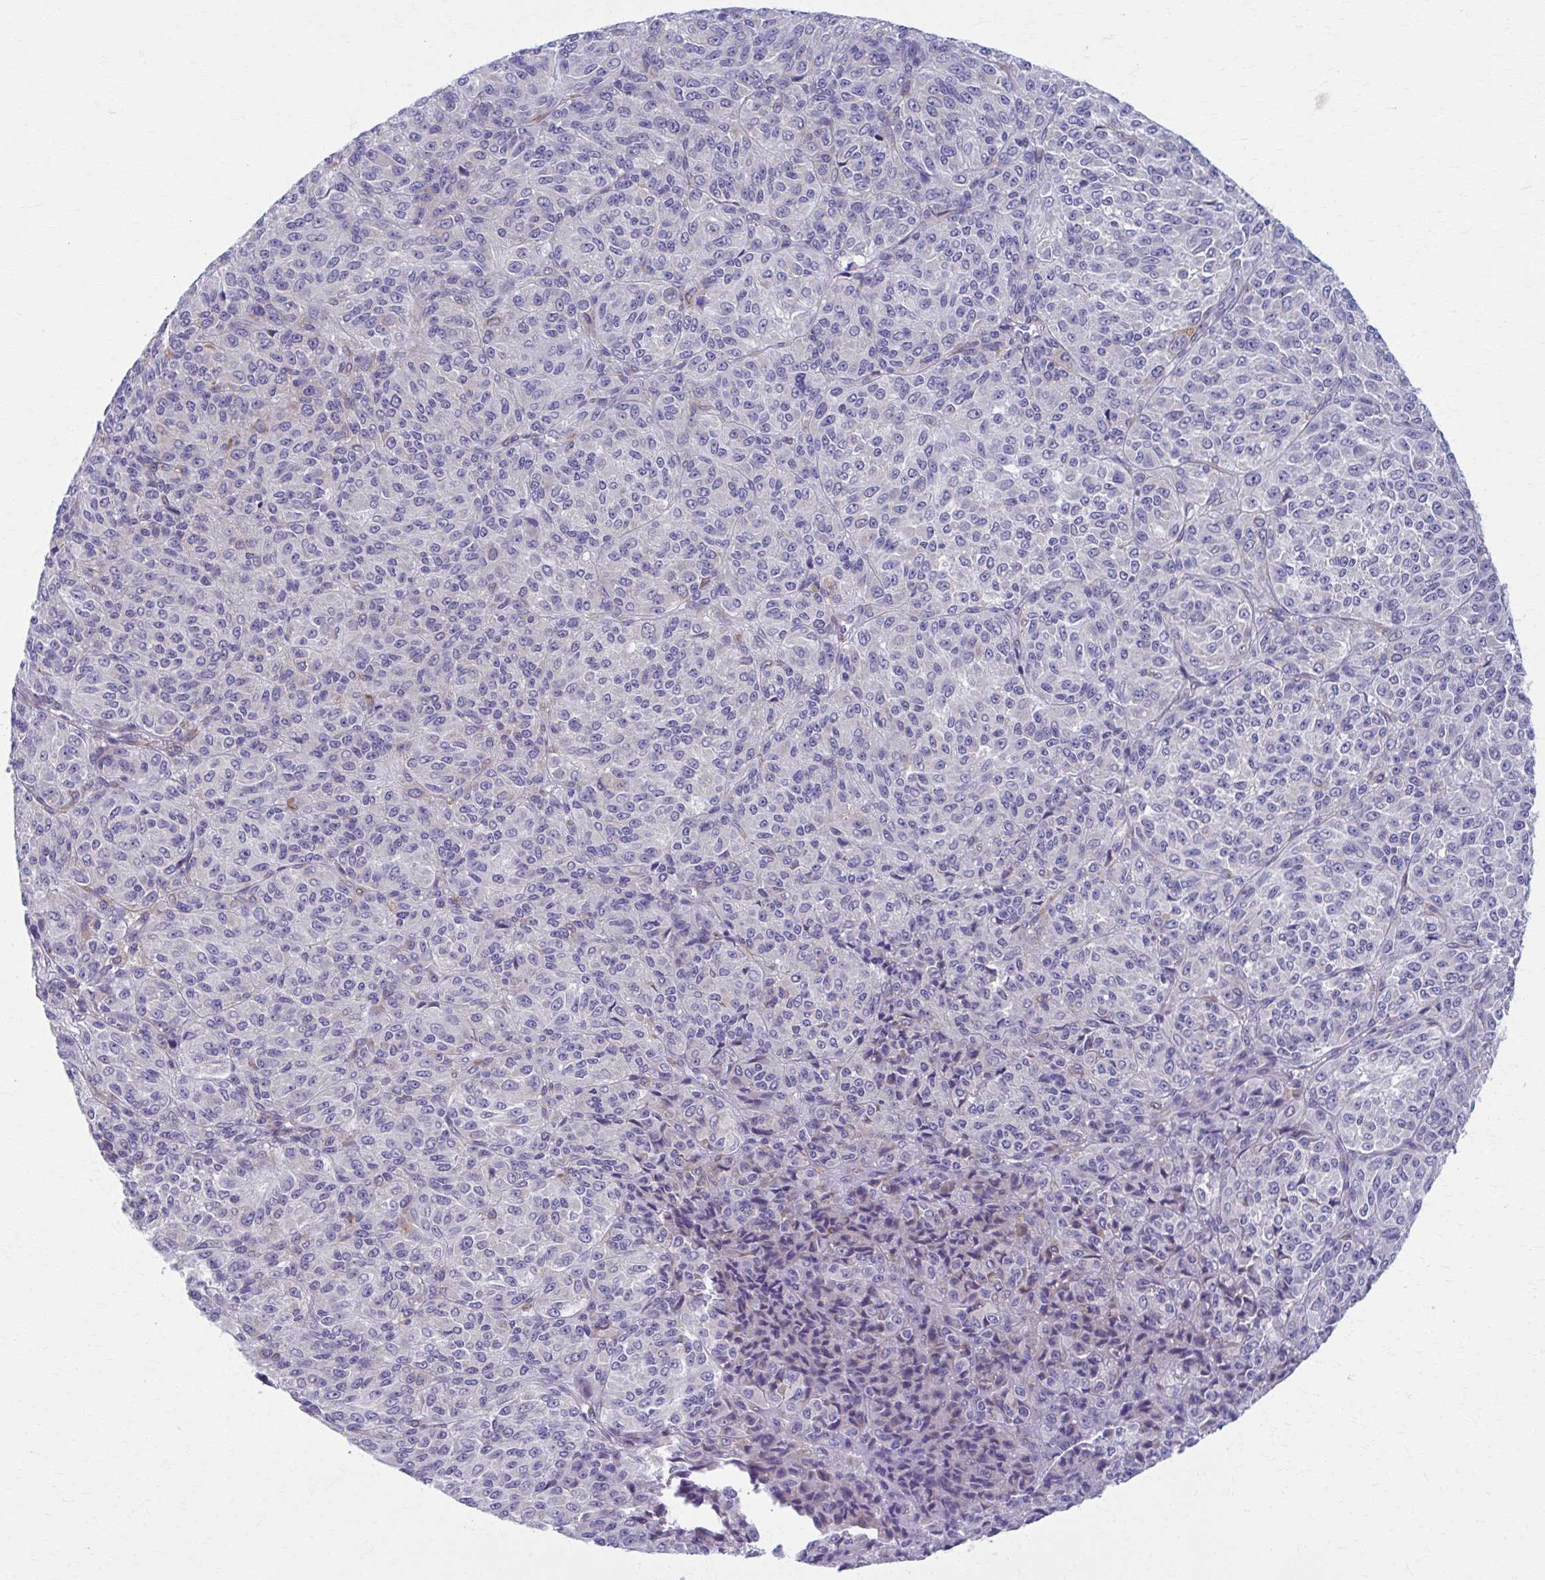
{"staining": {"intensity": "negative", "quantity": "none", "location": "none"}, "tissue": "melanoma", "cell_type": "Tumor cells", "image_type": "cancer", "snomed": [{"axis": "morphology", "description": "Malignant melanoma, Metastatic site"}, {"axis": "topography", "description": "Brain"}], "caption": "Malignant melanoma (metastatic site) was stained to show a protein in brown. There is no significant expression in tumor cells. The staining is performed using DAB (3,3'-diaminobenzidine) brown chromogen with nuclei counter-stained in using hematoxylin.", "gene": "SPATS2L", "patient": {"sex": "female", "age": 56}}